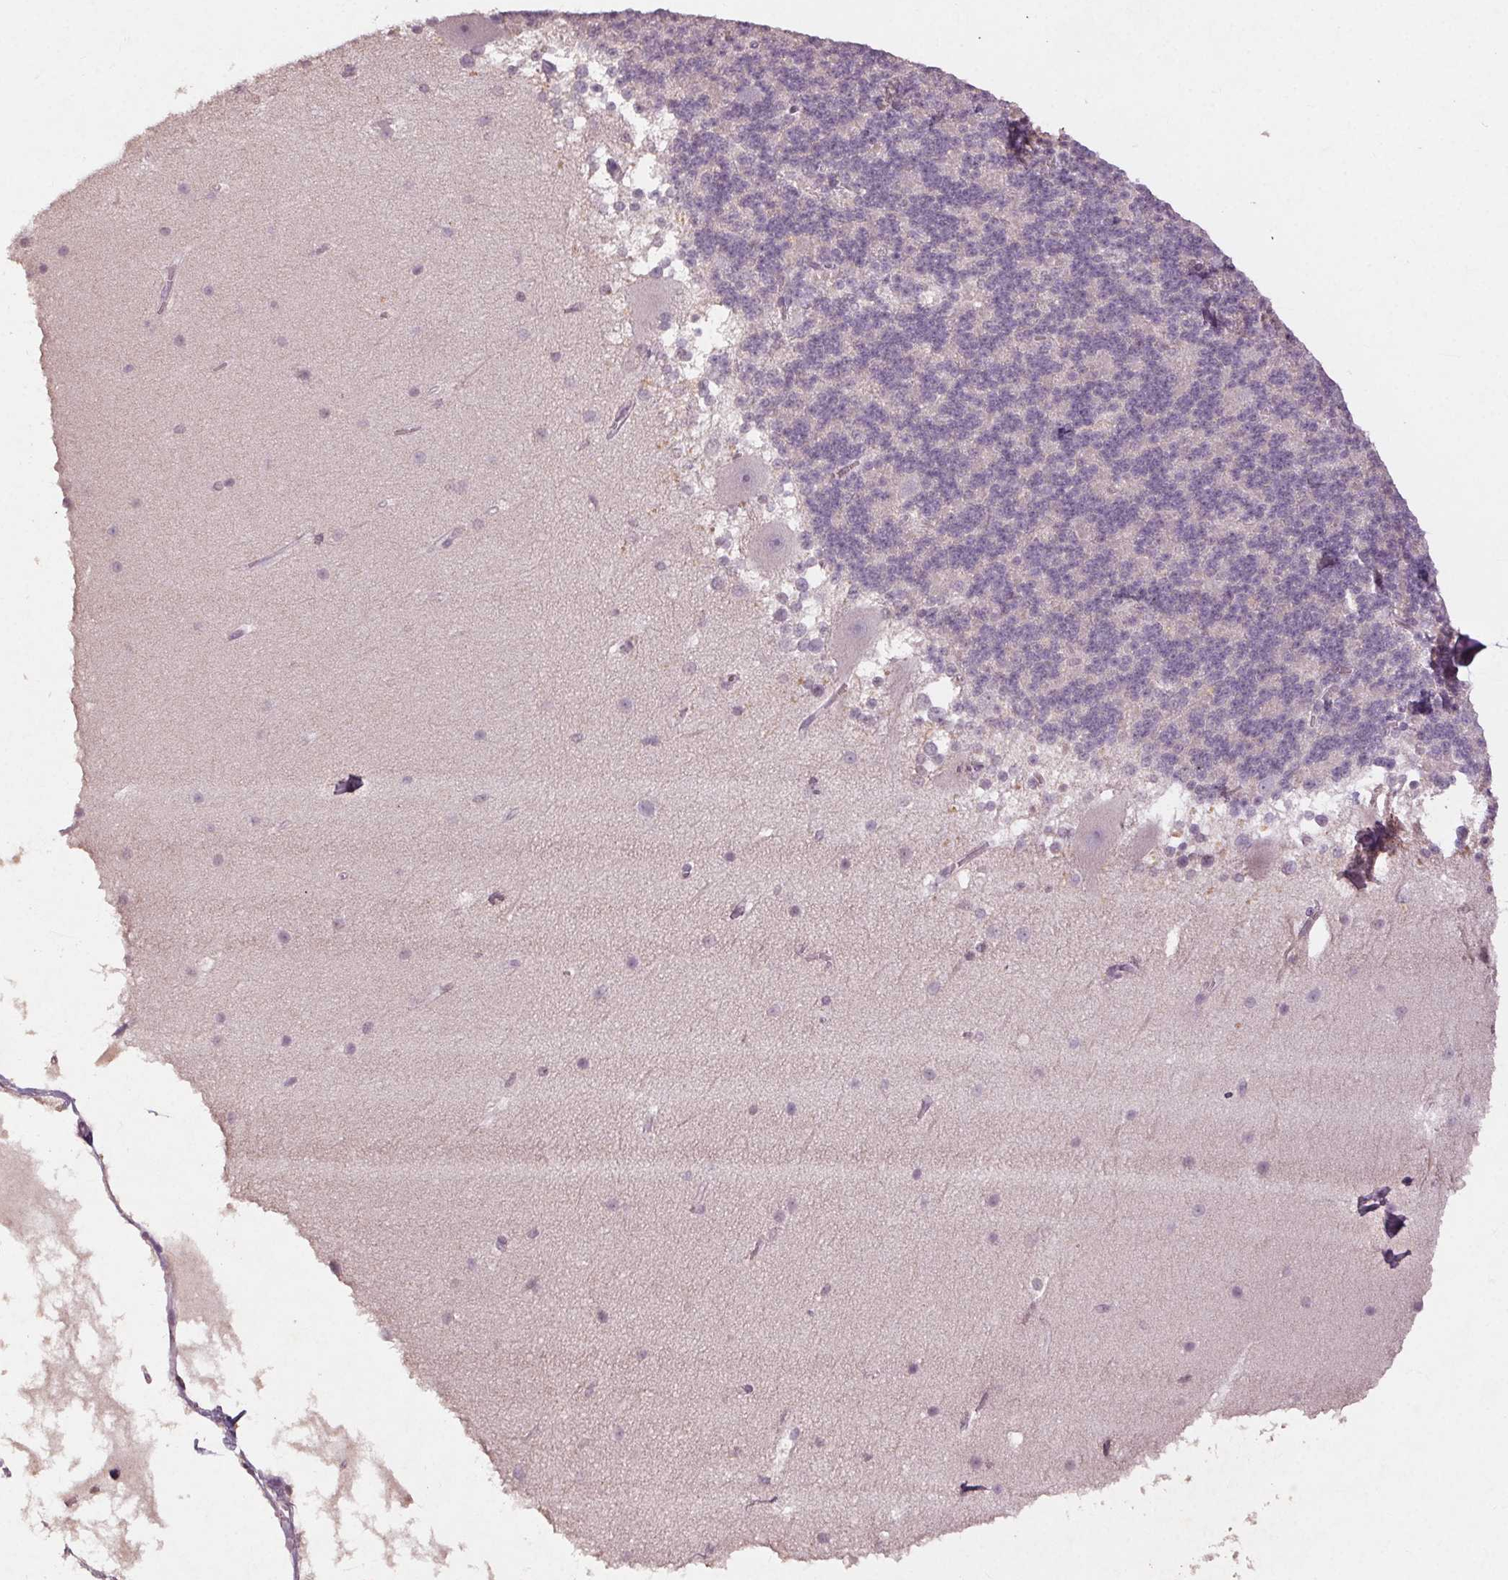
{"staining": {"intensity": "negative", "quantity": "none", "location": "none"}, "tissue": "cerebellum", "cell_type": "Cells in granular layer", "image_type": "normal", "snomed": [{"axis": "morphology", "description": "Normal tissue, NOS"}, {"axis": "topography", "description": "Cerebellum"}], "caption": "Cells in granular layer are negative for protein expression in benign human cerebellum. Nuclei are stained in blue.", "gene": "ENSG00000255641", "patient": {"sex": "female", "age": 19}}